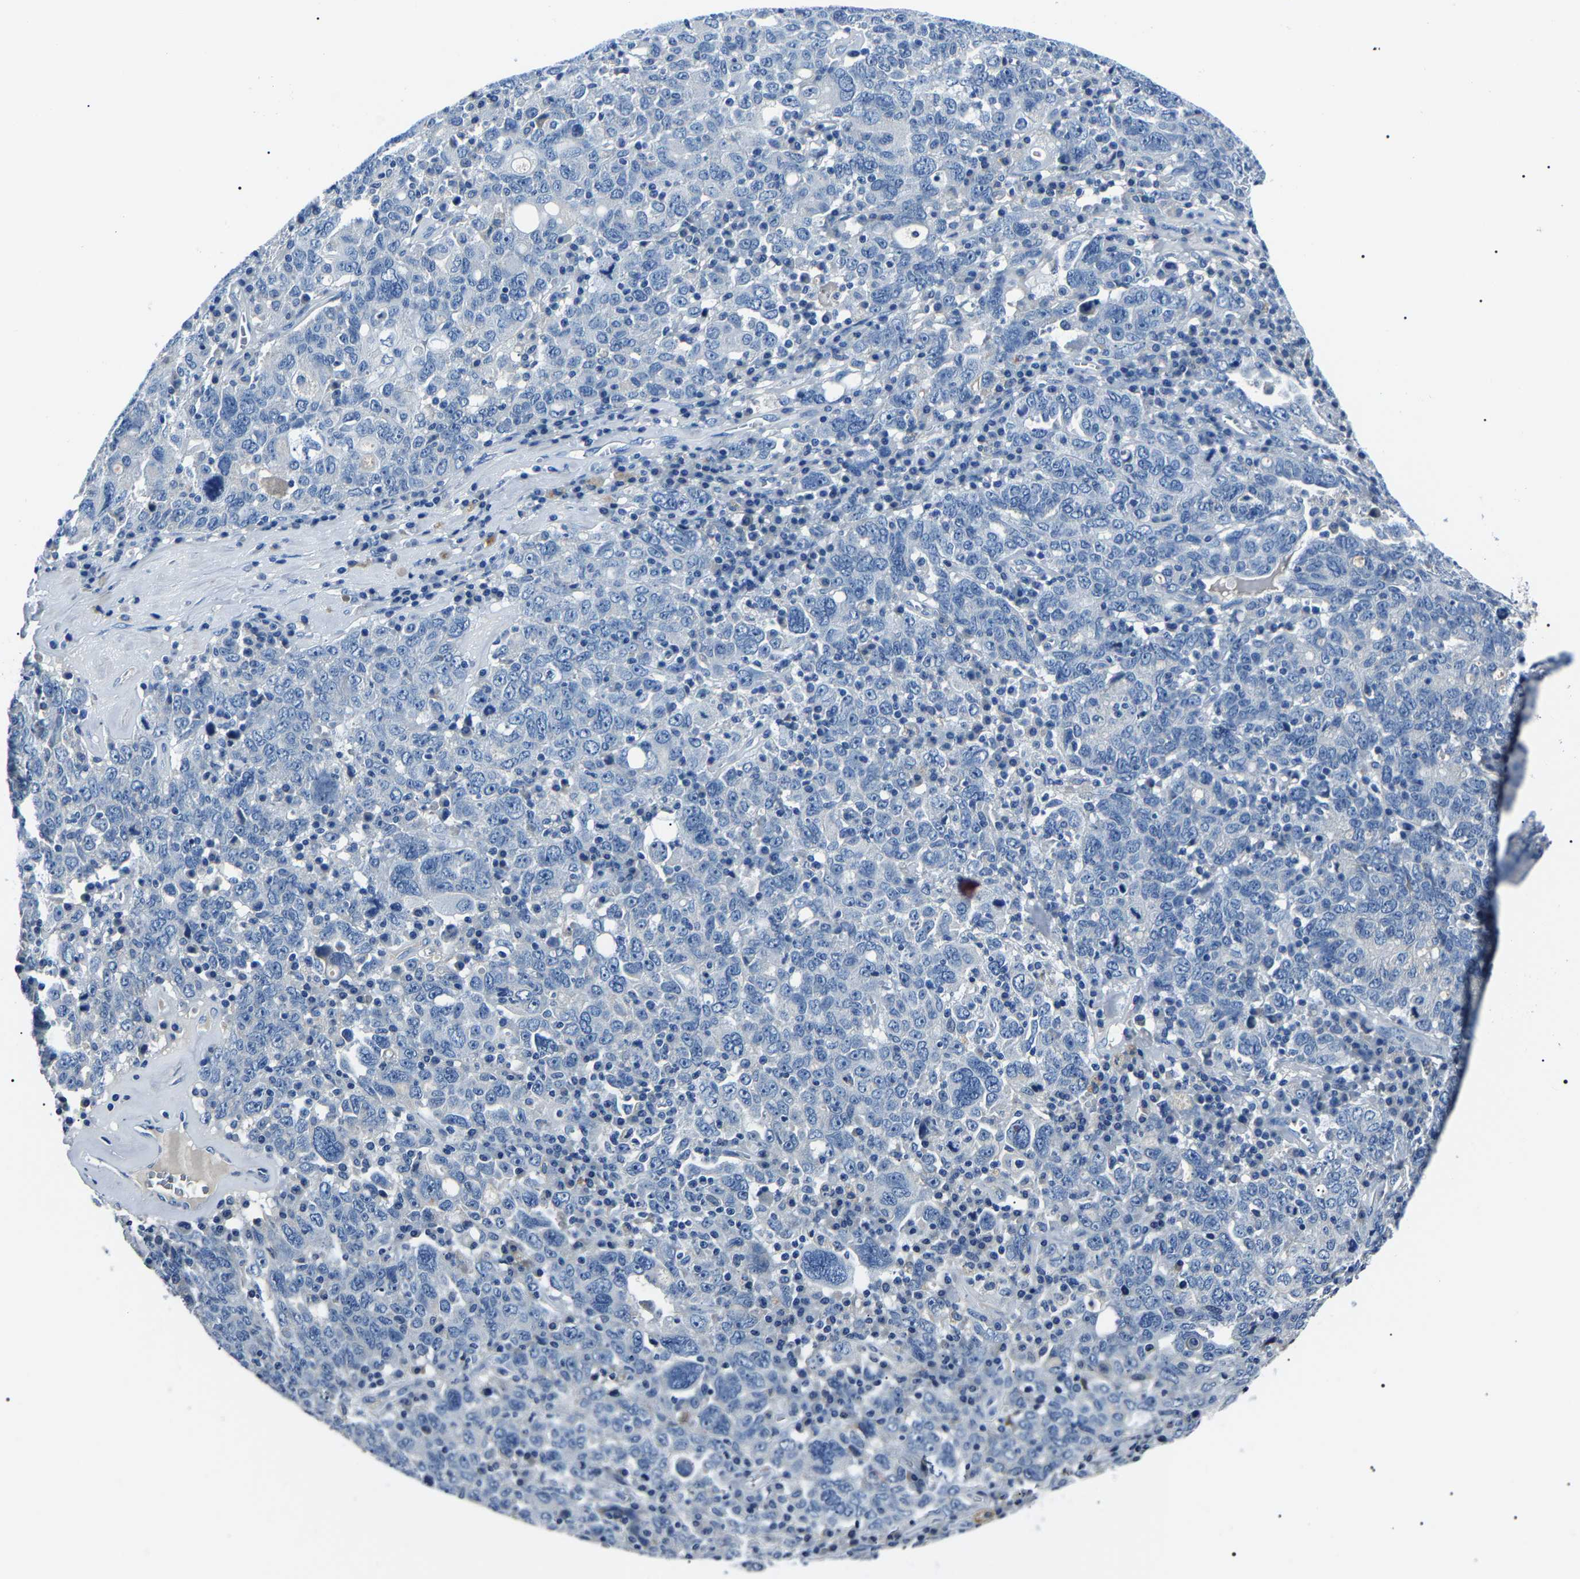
{"staining": {"intensity": "negative", "quantity": "none", "location": "none"}, "tissue": "ovarian cancer", "cell_type": "Tumor cells", "image_type": "cancer", "snomed": [{"axis": "morphology", "description": "Carcinoma, endometroid"}, {"axis": "topography", "description": "Ovary"}], "caption": "This is an IHC micrograph of human ovarian cancer (endometroid carcinoma). There is no expression in tumor cells.", "gene": "KLK15", "patient": {"sex": "female", "age": 62}}